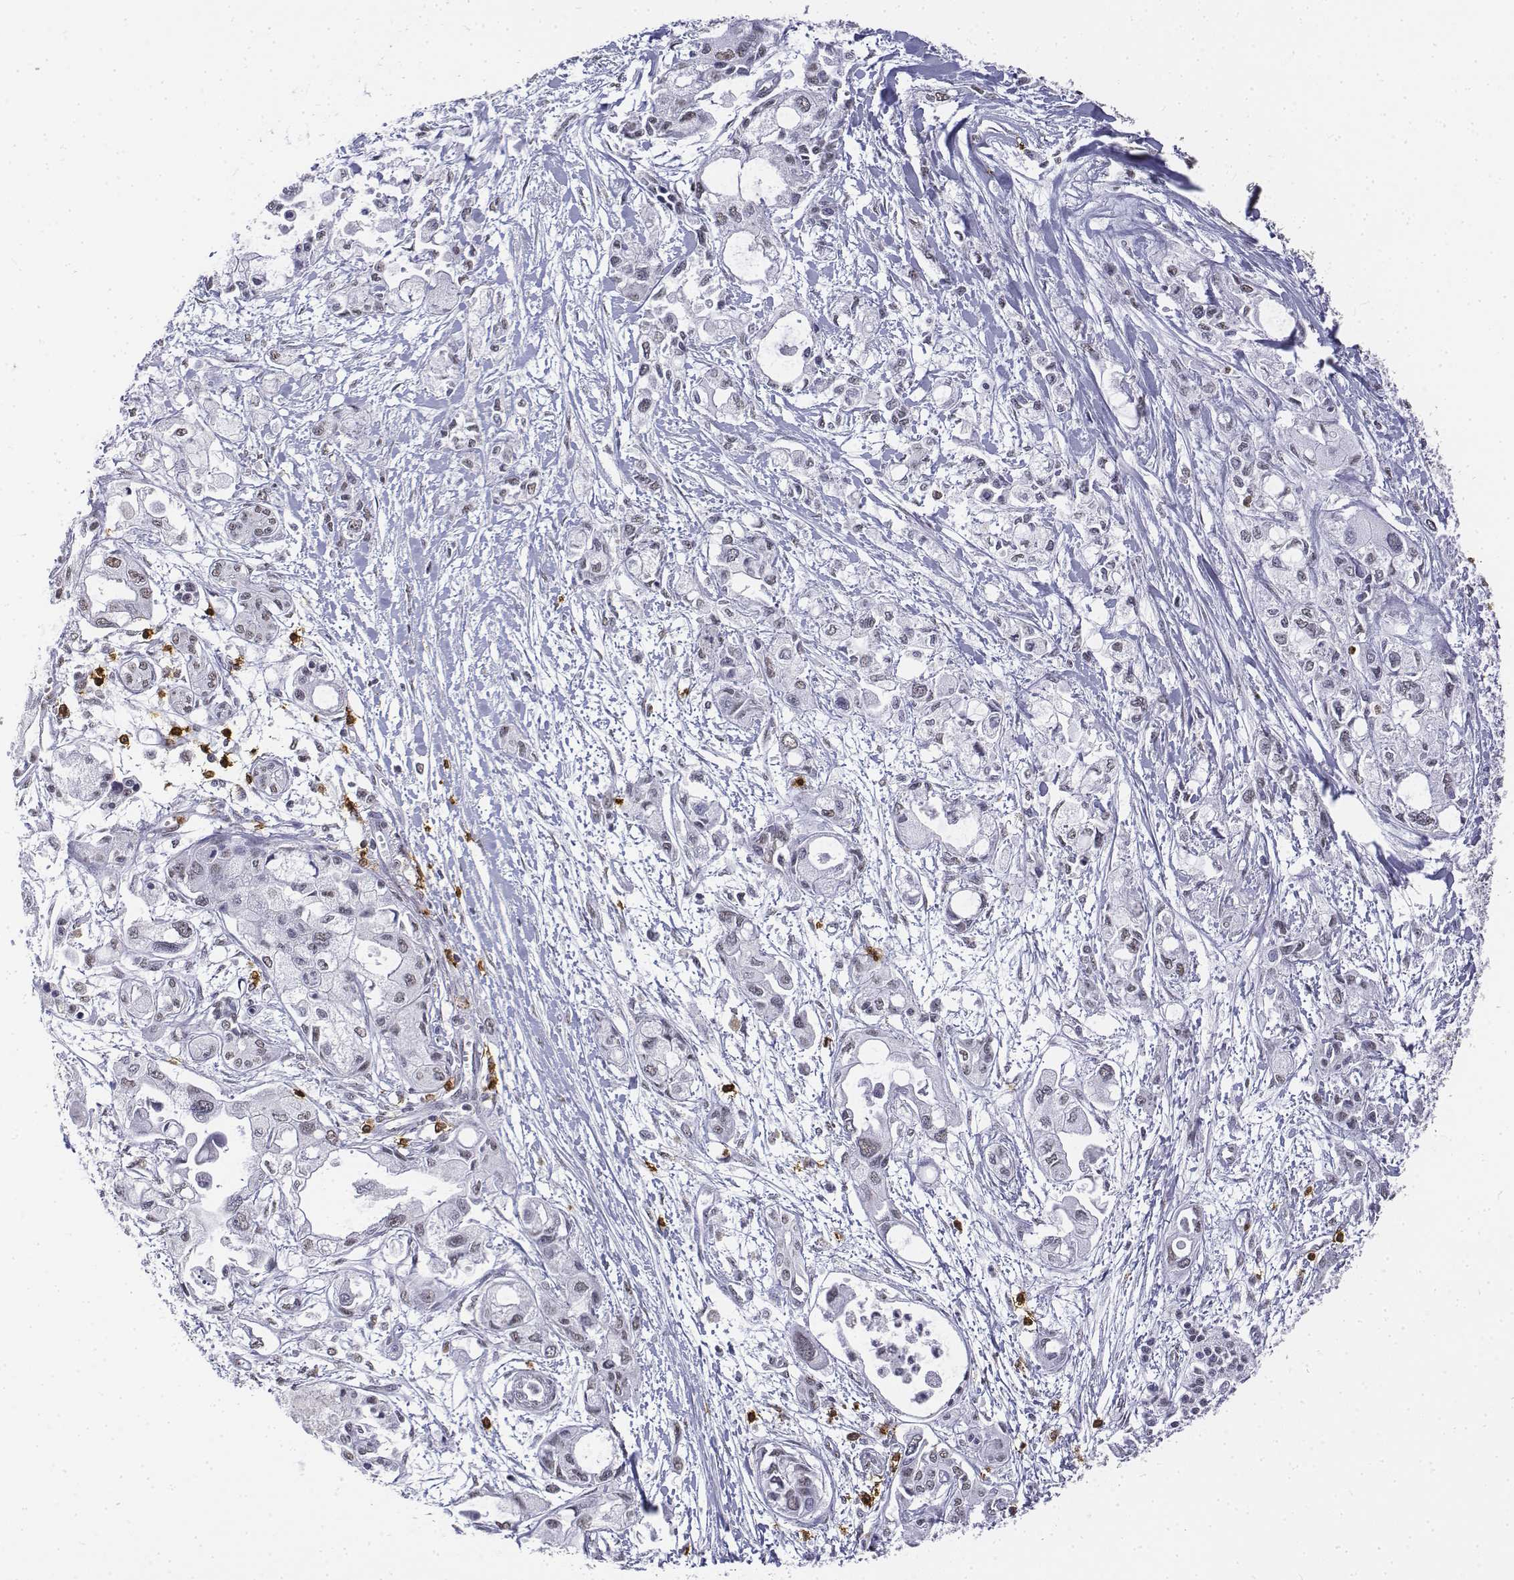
{"staining": {"intensity": "negative", "quantity": "none", "location": "none"}, "tissue": "pancreatic cancer", "cell_type": "Tumor cells", "image_type": "cancer", "snomed": [{"axis": "morphology", "description": "Adenocarcinoma, NOS"}, {"axis": "topography", "description": "Pancreas"}], "caption": "This is an IHC histopathology image of human pancreatic cancer. There is no staining in tumor cells.", "gene": "CD3E", "patient": {"sex": "female", "age": 61}}